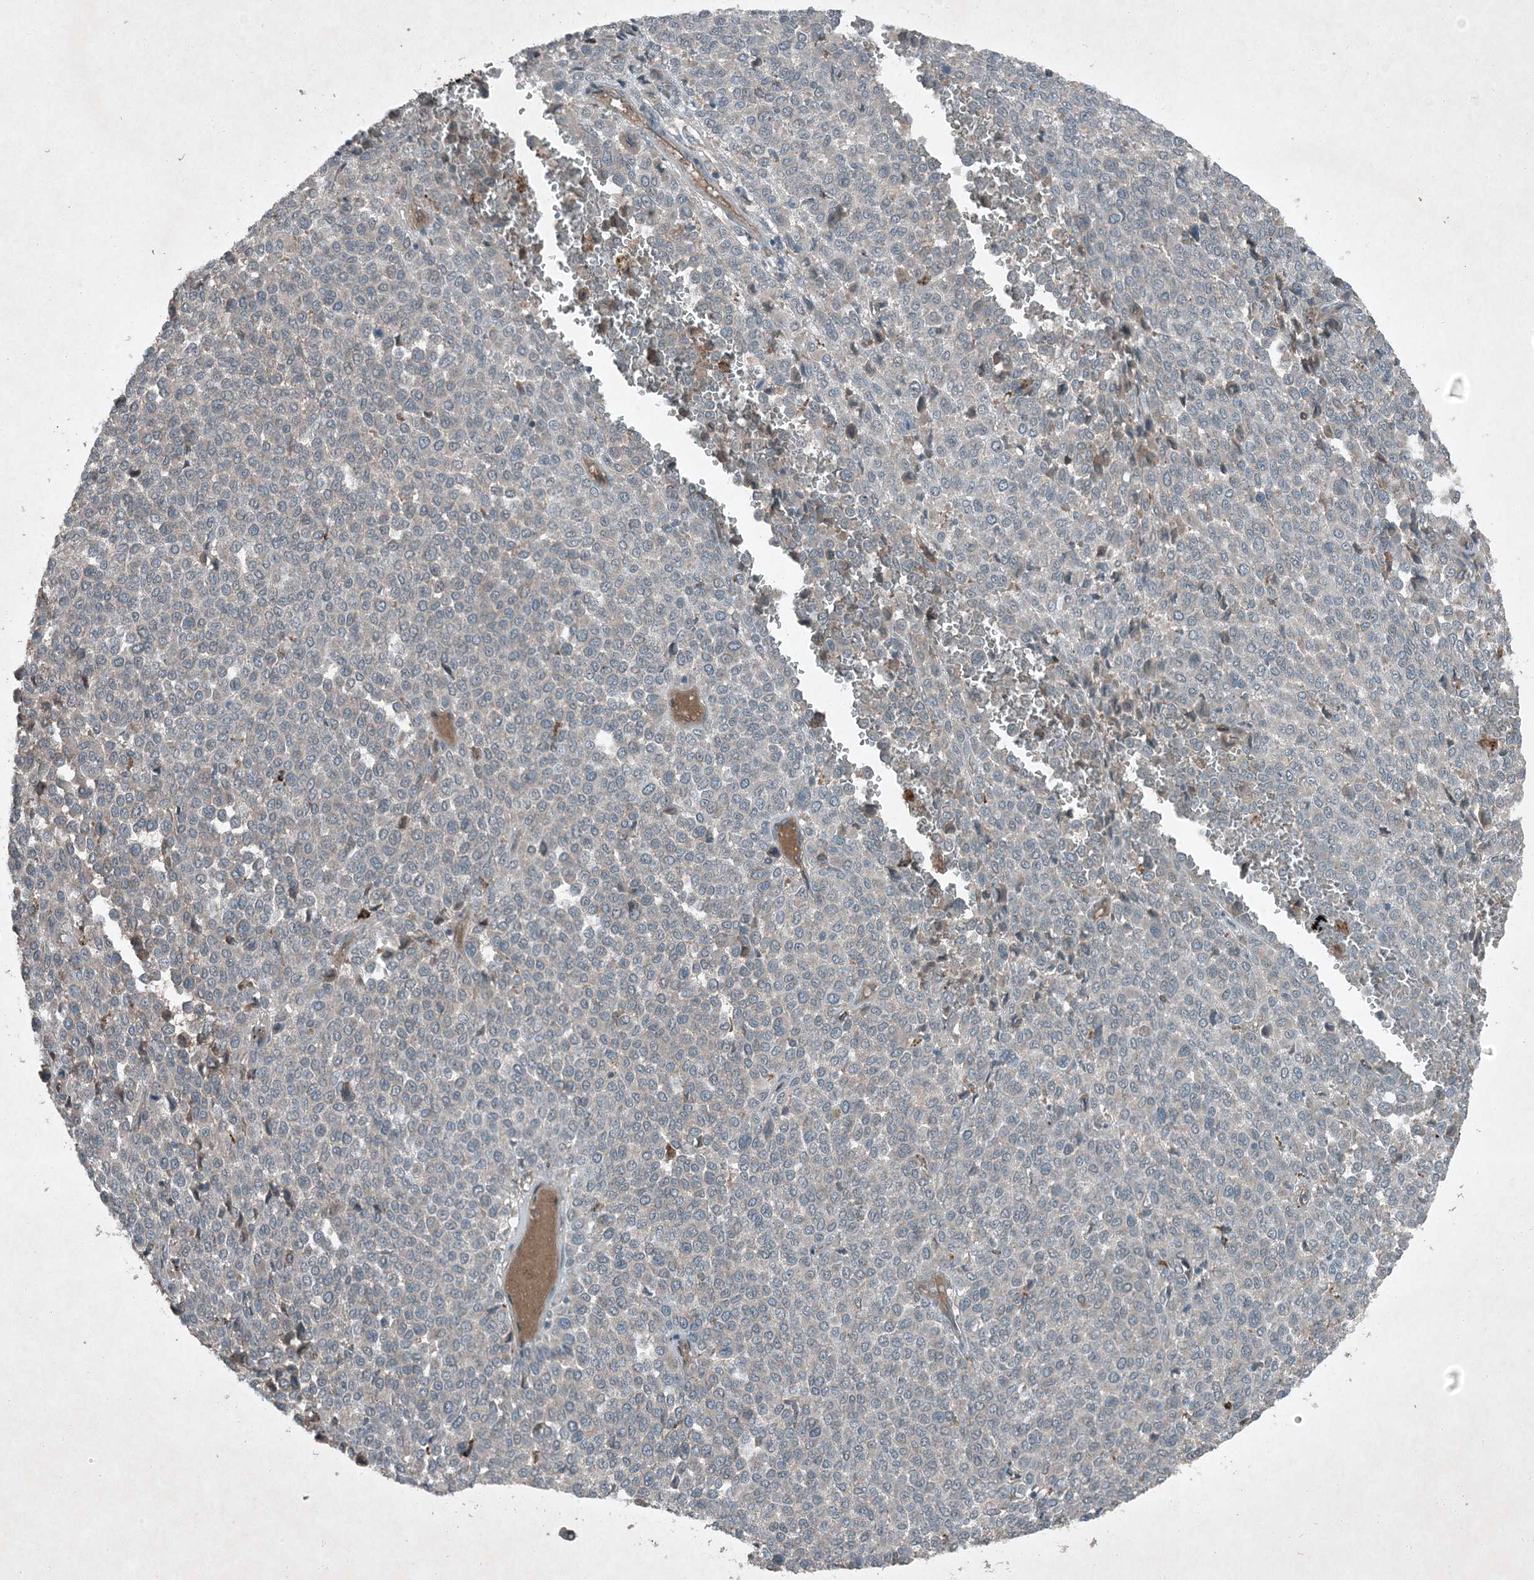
{"staining": {"intensity": "negative", "quantity": "none", "location": "none"}, "tissue": "melanoma", "cell_type": "Tumor cells", "image_type": "cancer", "snomed": [{"axis": "morphology", "description": "Malignant melanoma, Metastatic site"}, {"axis": "topography", "description": "Pancreas"}], "caption": "The immunohistochemistry (IHC) photomicrograph has no significant staining in tumor cells of malignant melanoma (metastatic site) tissue. (DAB (3,3'-diaminobenzidine) IHC visualized using brightfield microscopy, high magnification).", "gene": "MDN1", "patient": {"sex": "female", "age": 30}}